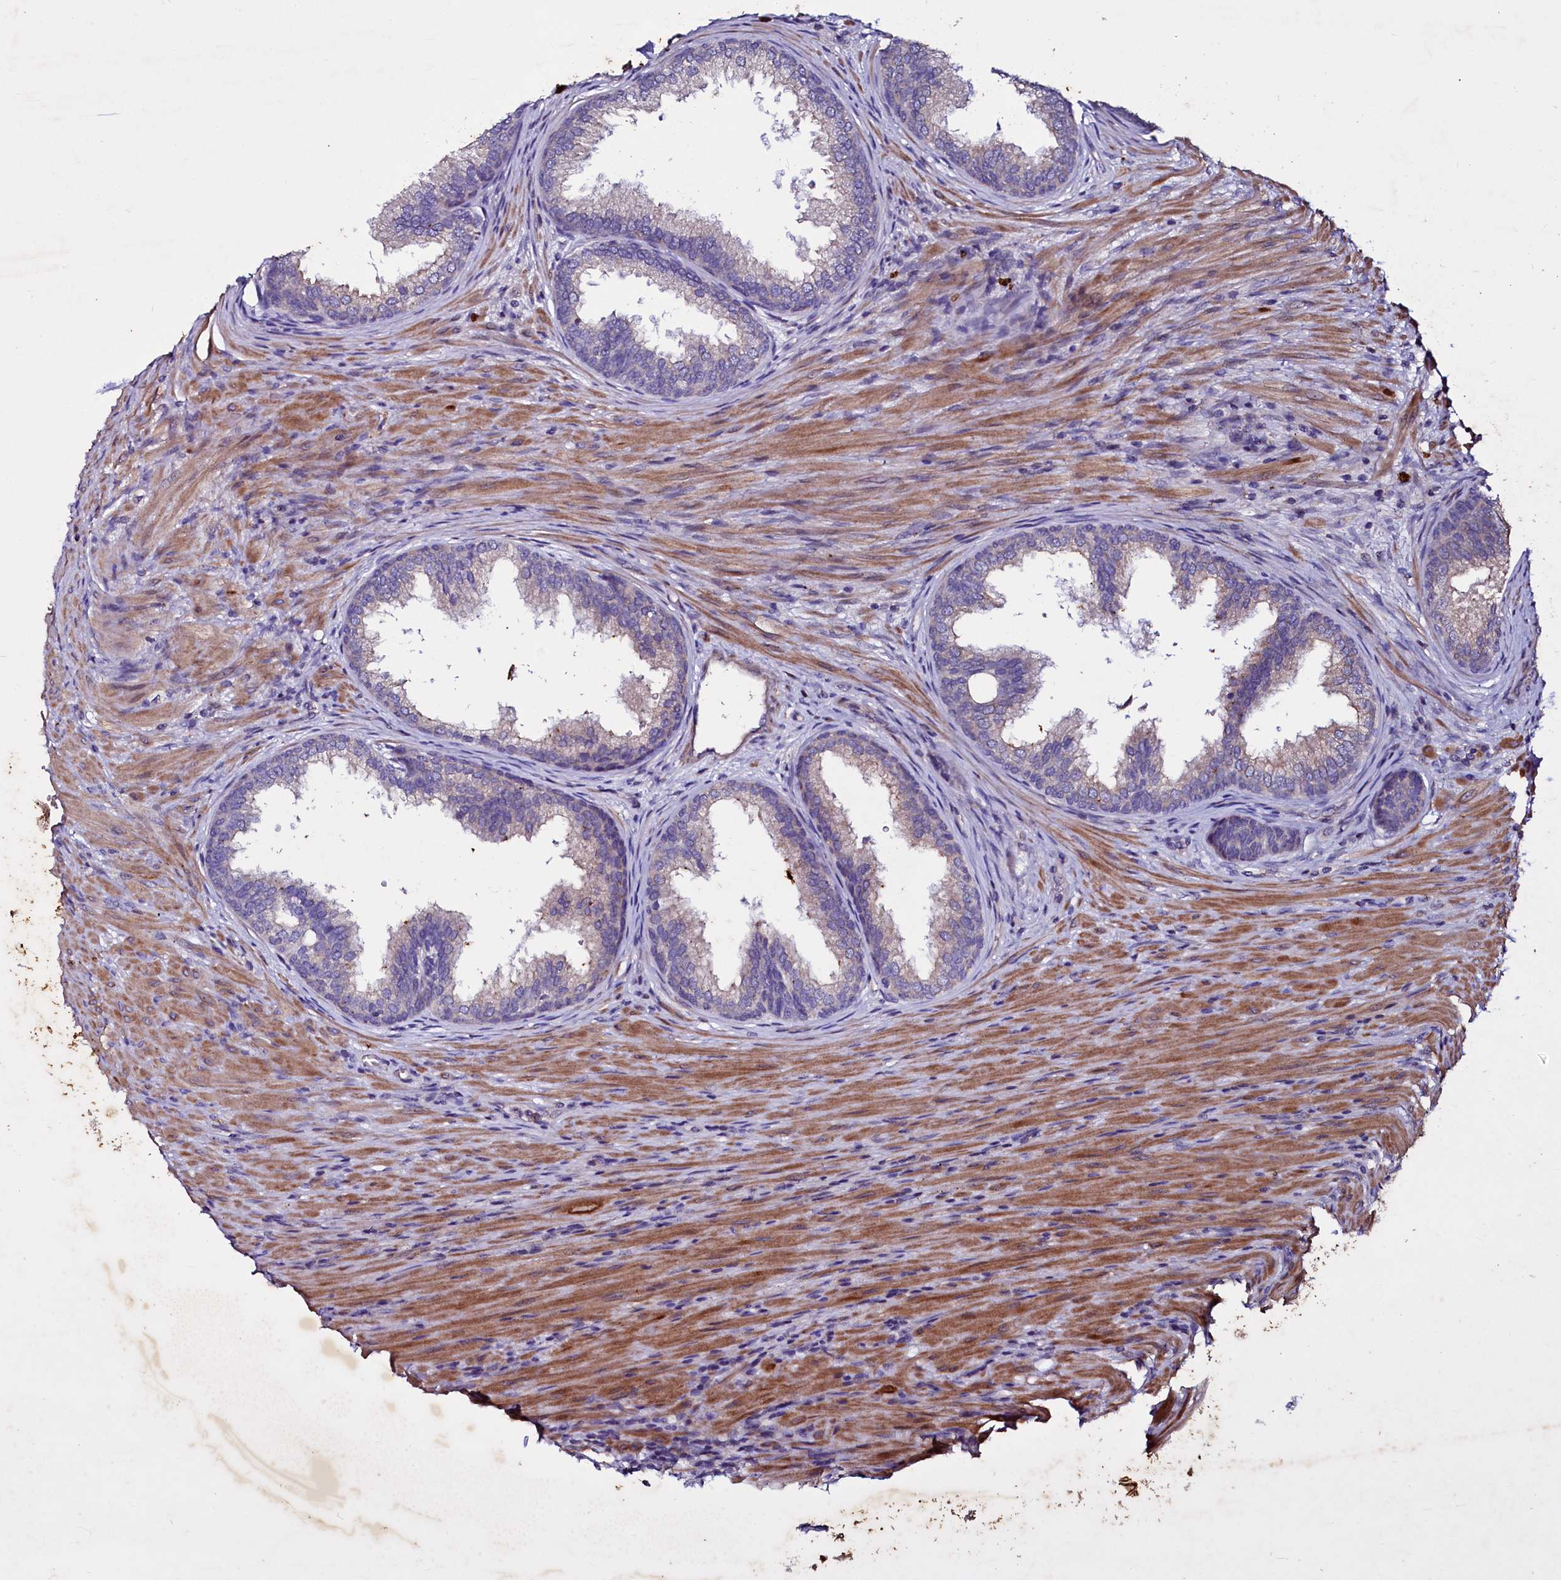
{"staining": {"intensity": "negative", "quantity": "none", "location": "none"}, "tissue": "prostate", "cell_type": "Glandular cells", "image_type": "normal", "snomed": [{"axis": "morphology", "description": "Normal tissue, NOS"}, {"axis": "topography", "description": "Prostate"}], "caption": "A high-resolution micrograph shows immunohistochemistry (IHC) staining of unremarkable prostate, which shows no significant staining in glandular cells.", "gene": "SELENOT", "patient": {"sex": "male", "age": 76}}